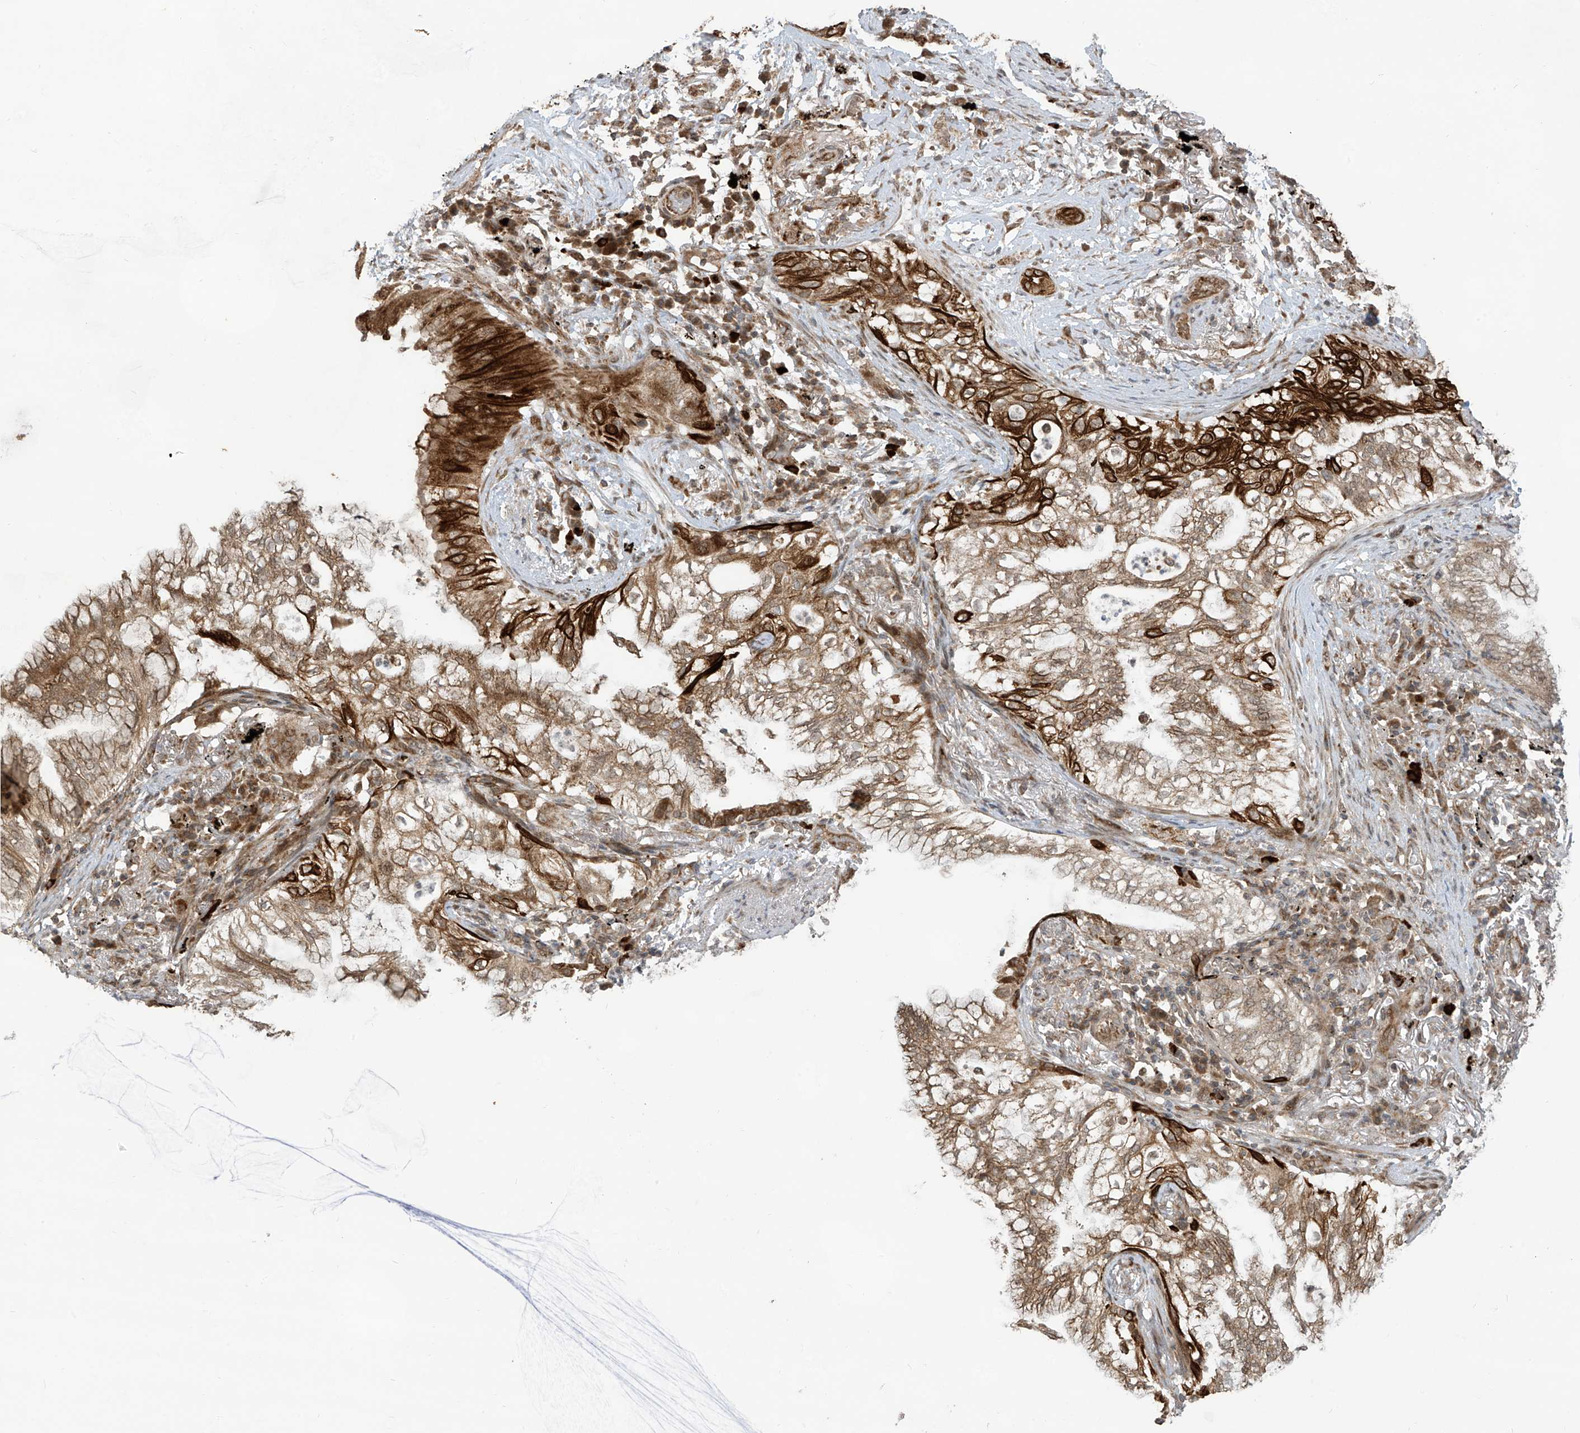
{"staining": {"intensity": "moderate", "quantity": ">75%", "location": "cytoplasmic/membranous"}, "tissue": "lung cancer", "cell_type": "Tumor cells", "image_type": "cancer", "snomed": [{"axis": "morphology", "description": "Adenocarcinoma, NOS"}, {"axis": "topography", "description": "Lung"}], "caption": "Protein expression analysis of lung adenocarcinoma exhibits moderate cytoplasmic/membranous positivity in approximately >75% of tumor cells. (IHC, brightfield microscopy, high magnification).", "gene": "TRIM67", "patient": {"sex": "female", "age": 70}}